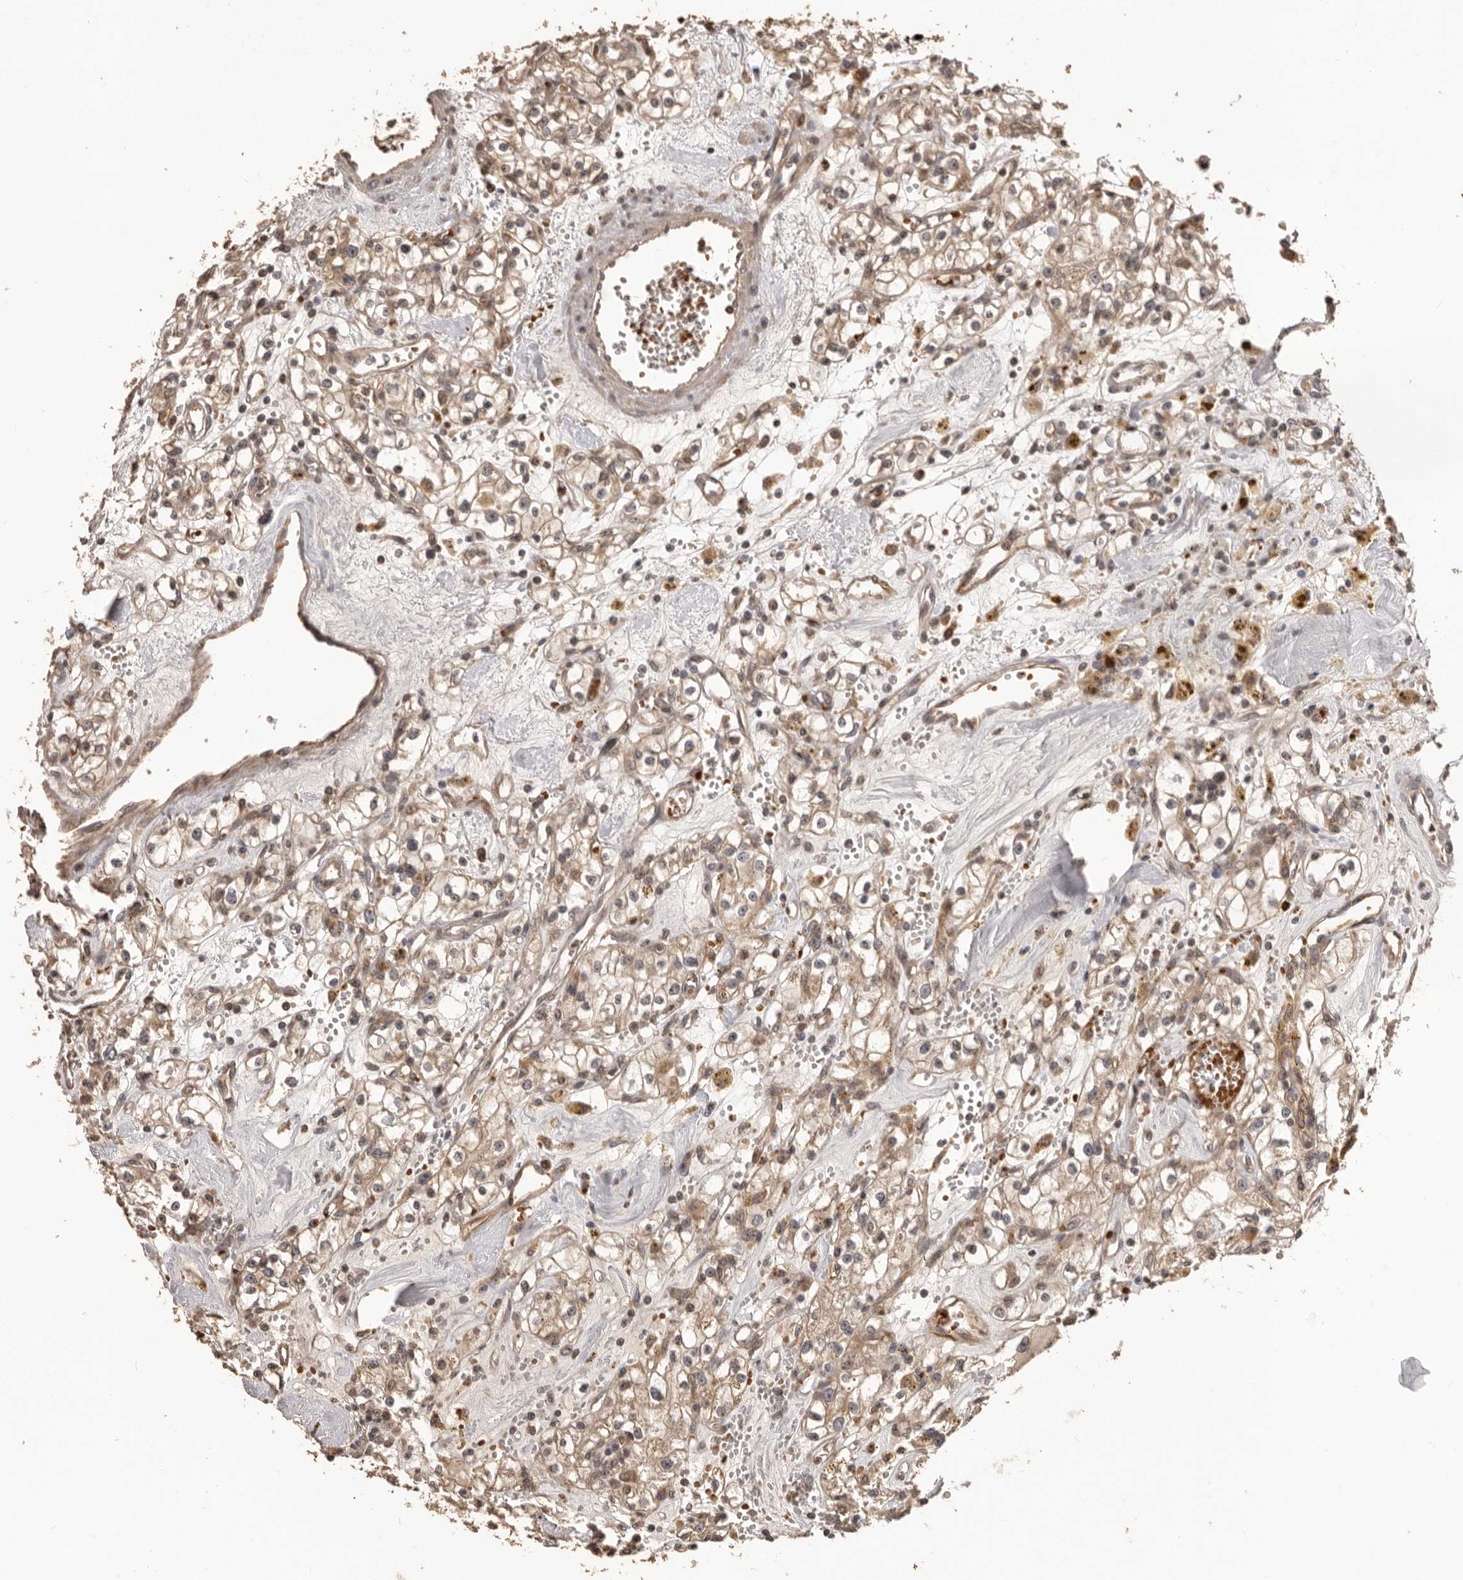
{"staining": {"intensity": "moderate", "quantity": ">75%", "location": "cytoplasmic/membranous"}, "tissue": "renal cancer", "cell_type": "Tumor cells", "image_type": "cancer", "snomed": [{"axis": "morphology", "description": "Adenocarcinoma, NOS"}, {"axis": "topography", "description": "Kidney"}], "caption": "Tumor cells reveal medium levels of moderate cytoplasmic/membranous staining in approximately >75% of cells in human renal cancer. (Stains: DAB (3,3'-diaminobenzidine) in brown, nuclei in blue, Microscopy: brightfield microscopy at high magnification).", "gene": "QRSL1", "patient": {"sex": "male", "age": 56}}